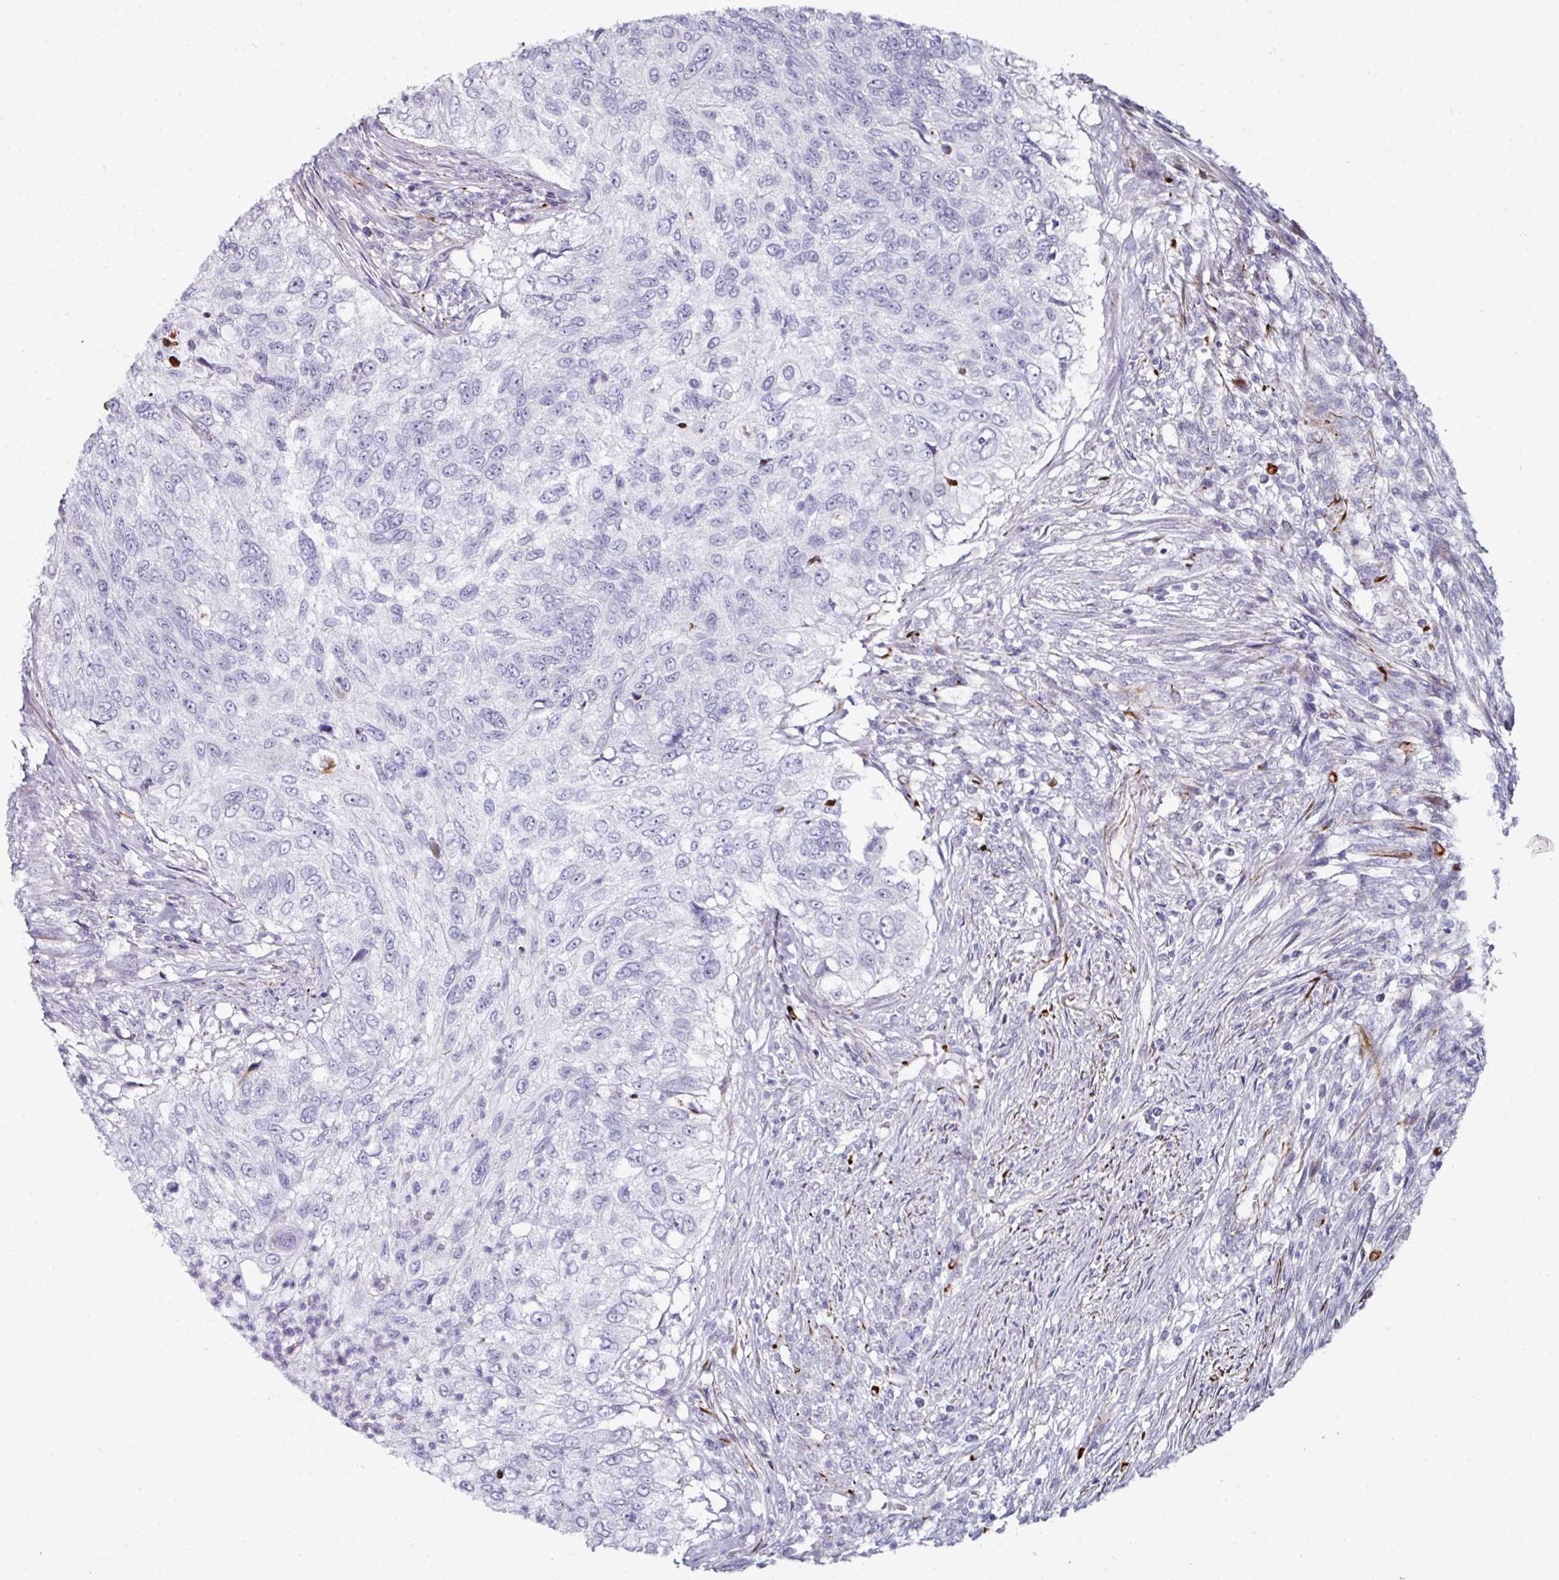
{"staining": {"intensity": "negative", "quantity": "none", "location": "none"}, "tissue": "urothelial cancer", "cell_type": "Tumor cells", "image_type": "cancer", "snomed": [{"axis": "morphology", "description": "Urothelial carcinoma, High grade"}, {"axis": "topography", "description": "Urinary bladder"}], "caption": "Immunohistochemical staining of human urothelial cancer shows no significant staining in tumor cells.", "gene": "TMPRSS9", "patient": {"sex": "female", "age": 60}}